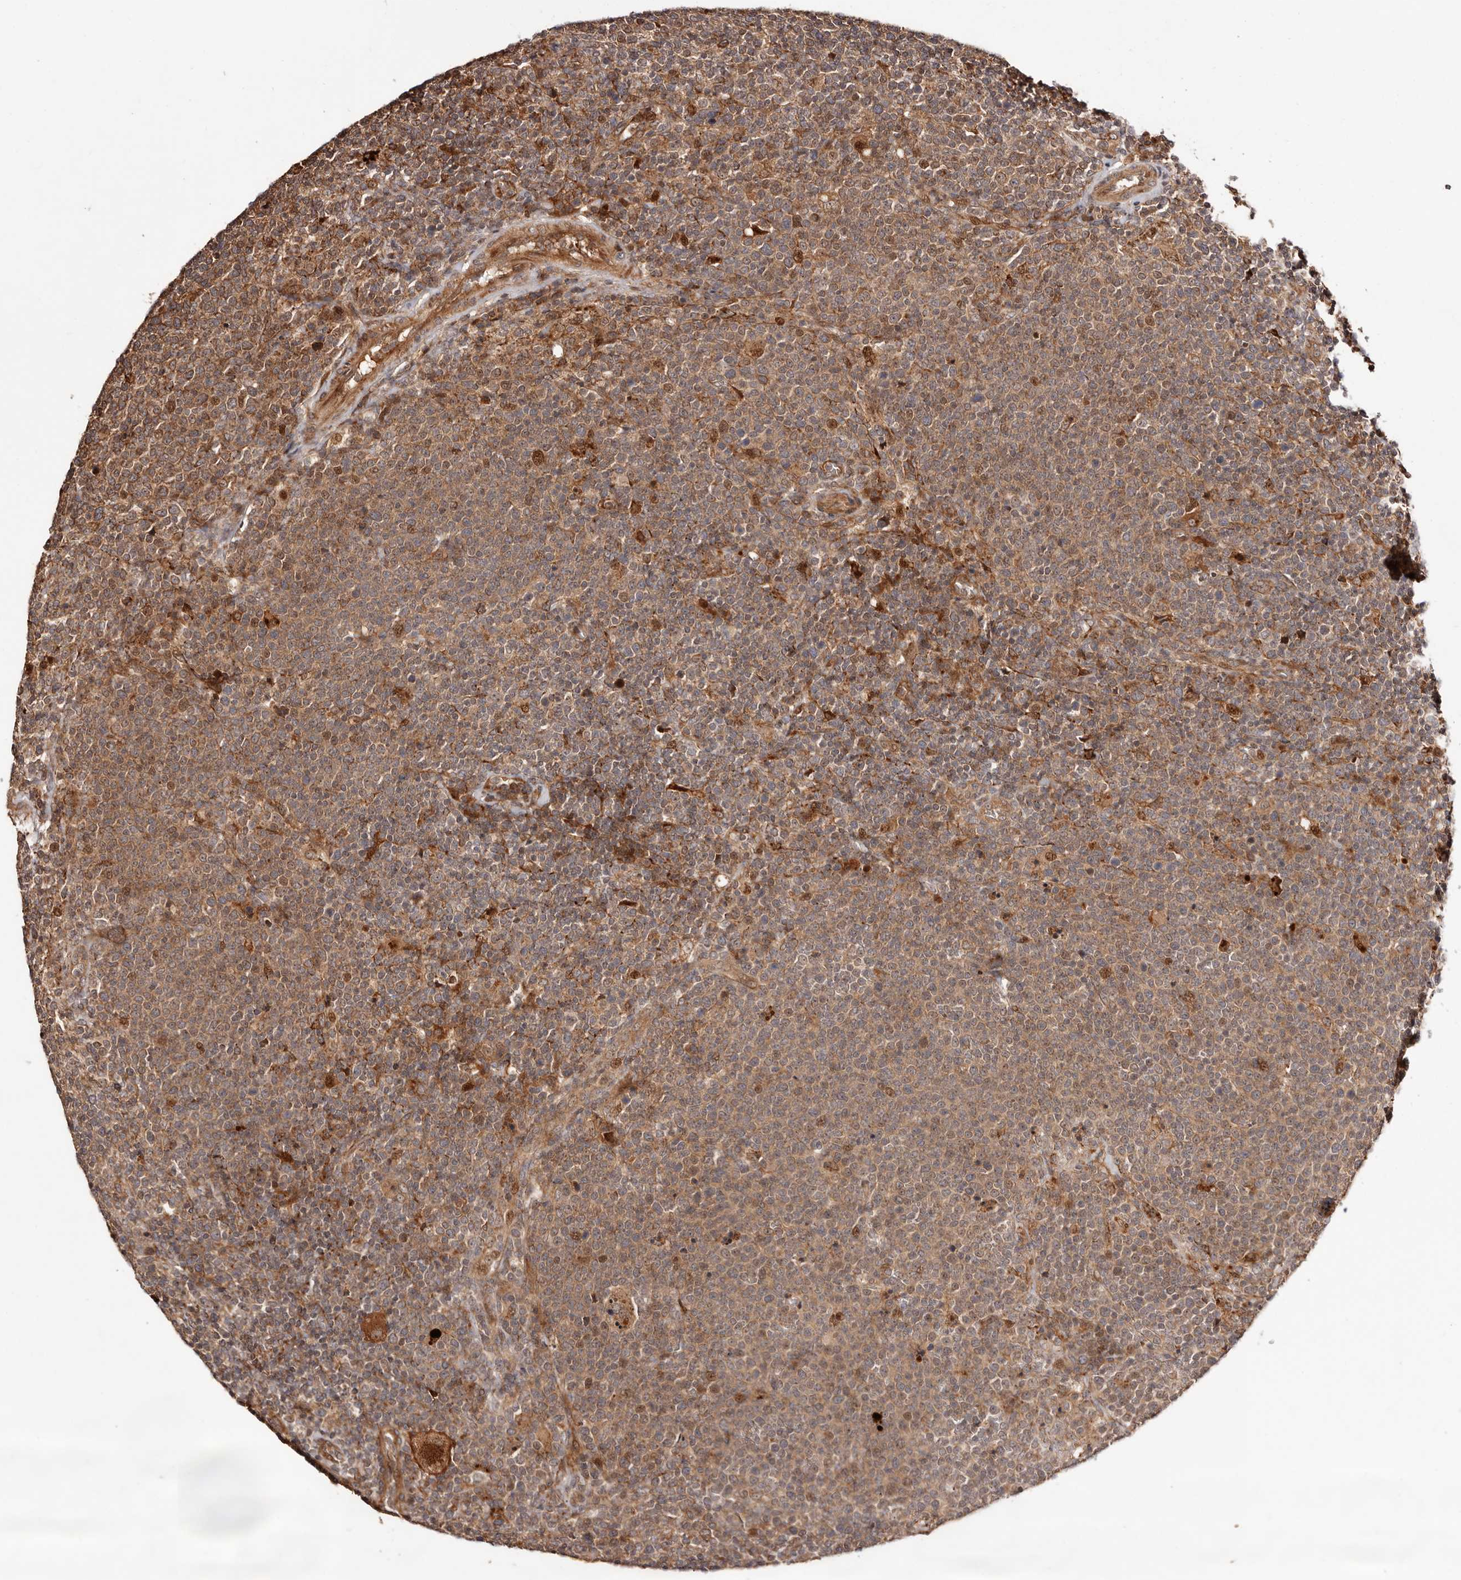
{"staining": {"intensity": "moderate", "quantity": ">75%", "location": "cytoplasmic/membranous,nuclear"}, "tissue": "lymphoma", "cell_type": "Tumor cells", "image_type": "cancer", "snomed": [{"axis": "morphology", "description": "Malignant lymphoma, non-Hodgkin's type, High grade"}, {"axis": "topography", "description": "Lymph node"}], "caption": "Lymphoma was stained to show a protein in brown. There is medium levels of moderate cytoplasmic/membranous and nuclear expression in about >75% of tumor cells.", "gene": "PTPN22", "patient": {"sex": "male", "age": 61}}